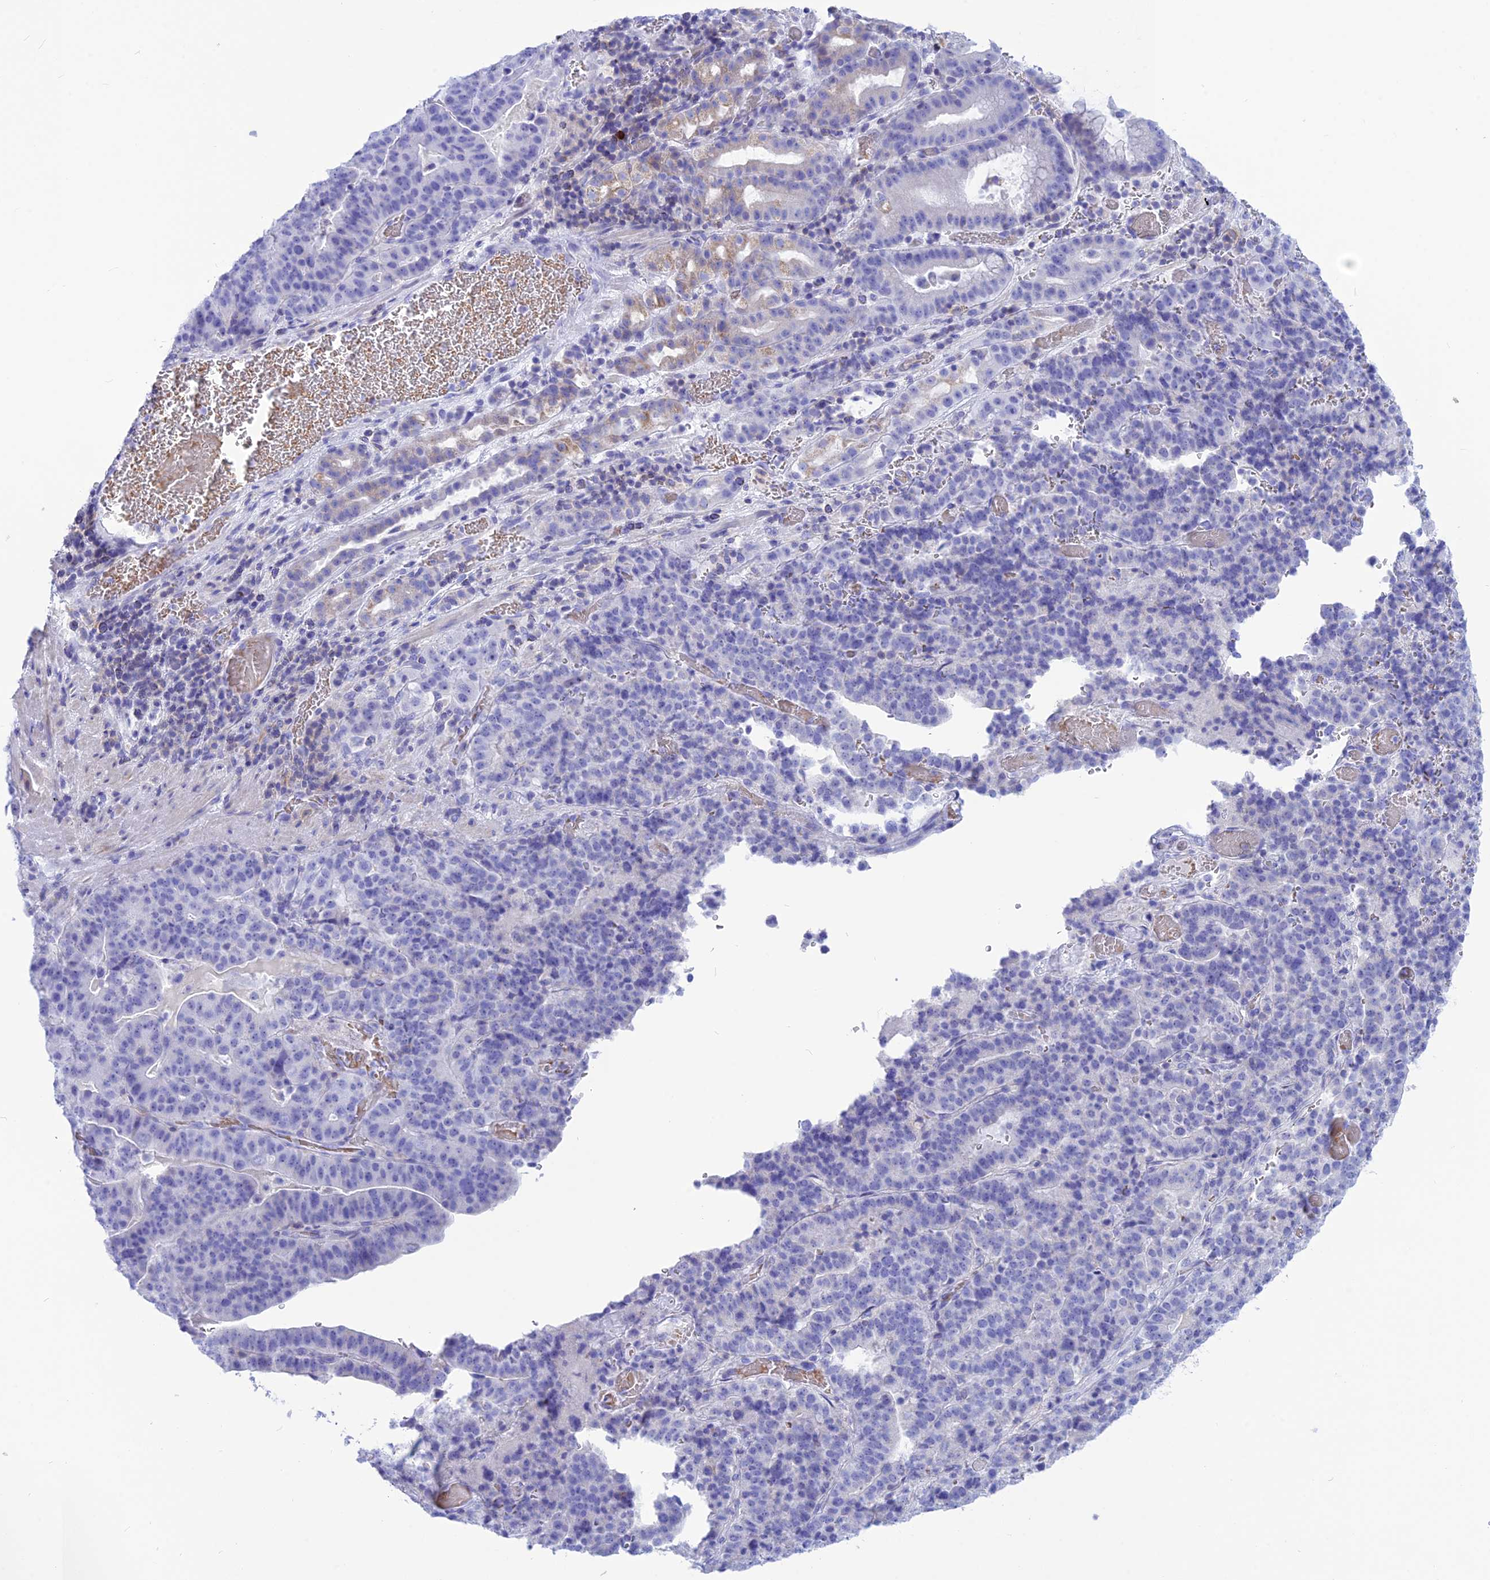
{"staining": {"intensity": "negative", "quantity": "none", "location": "none"}, "tissue": "stomach cancer", "cell_type": "Tumor cells", "image_type": "cancer", "snomed": [{"axis": "morphology", "description": "Adenocarcinoma, NOS"}, {"axis": "topography", "description": "Stomach"}], "caption": "Stomach cancer (adenocarcinoma) was stained to show a protein in brown. There is no significant expression in tumor cells.", "gene": "GLYATL1", "patient": {"sex": "male", "age": 48}}